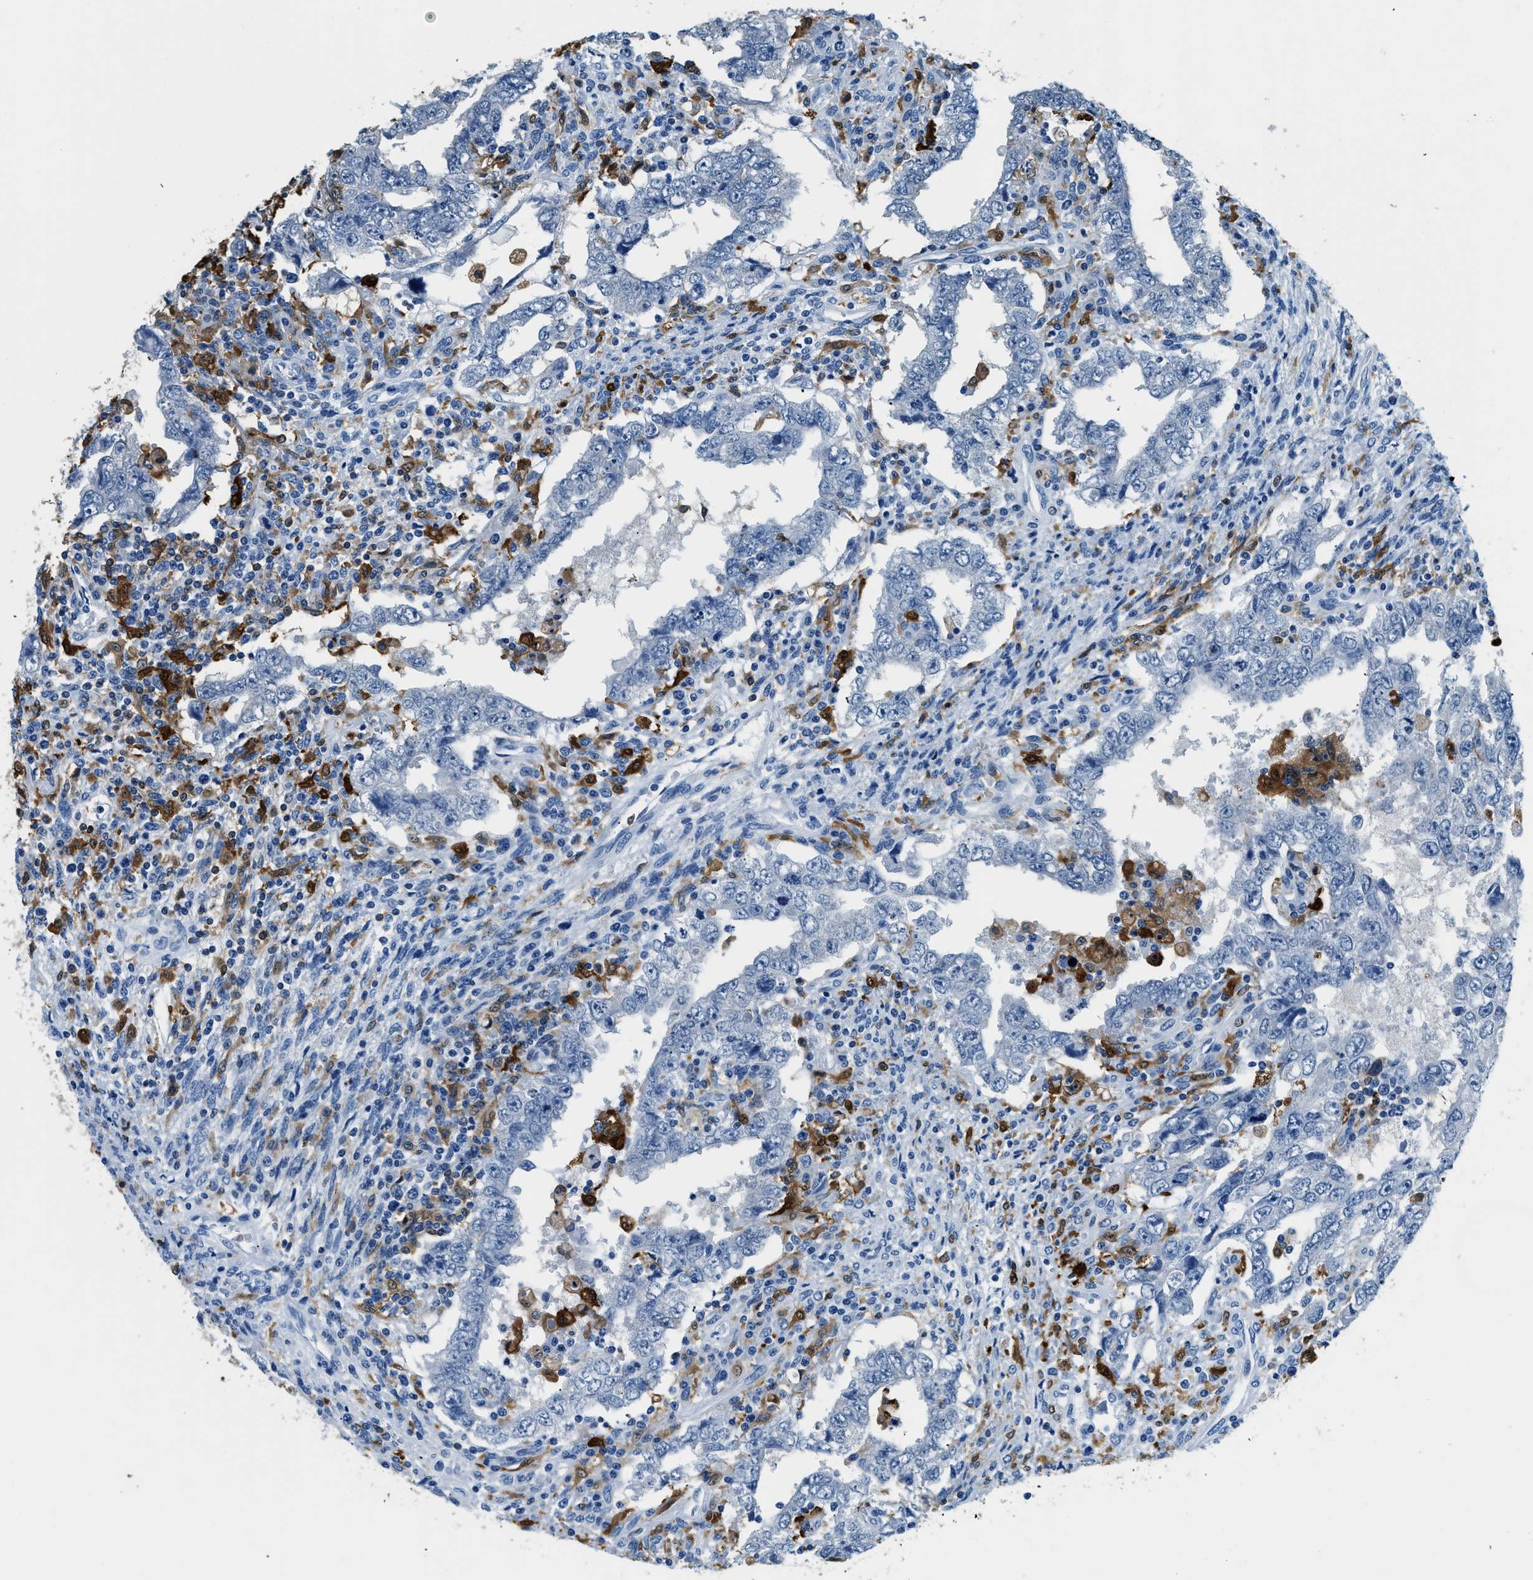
{"staining": {"intensity": "negative", "quantity": "none", "location": "none"}, "tissue": "testis cancer", "cell_type": "Tumor cells", "image_type": "cancer", "snomed": [{"axis": "morphology", "description": "Carcinoma, Embryonal, NOS"}, {"axis": "topography", "description": "Testis"}], "caption": "This histopathology image is of testis embryonal carcinoma stained with immunohistochemistry to label a protein in brown with the nuclei are counter-stained blue. There is no positivity in tumor cells. Brightfield microscopy of immunohistochemistry stained with DAB (brown) and hematoxylin (blue), captured at high magnification.", "gene": "CAPG", "patient": {"sex": "male", "age": 26}}